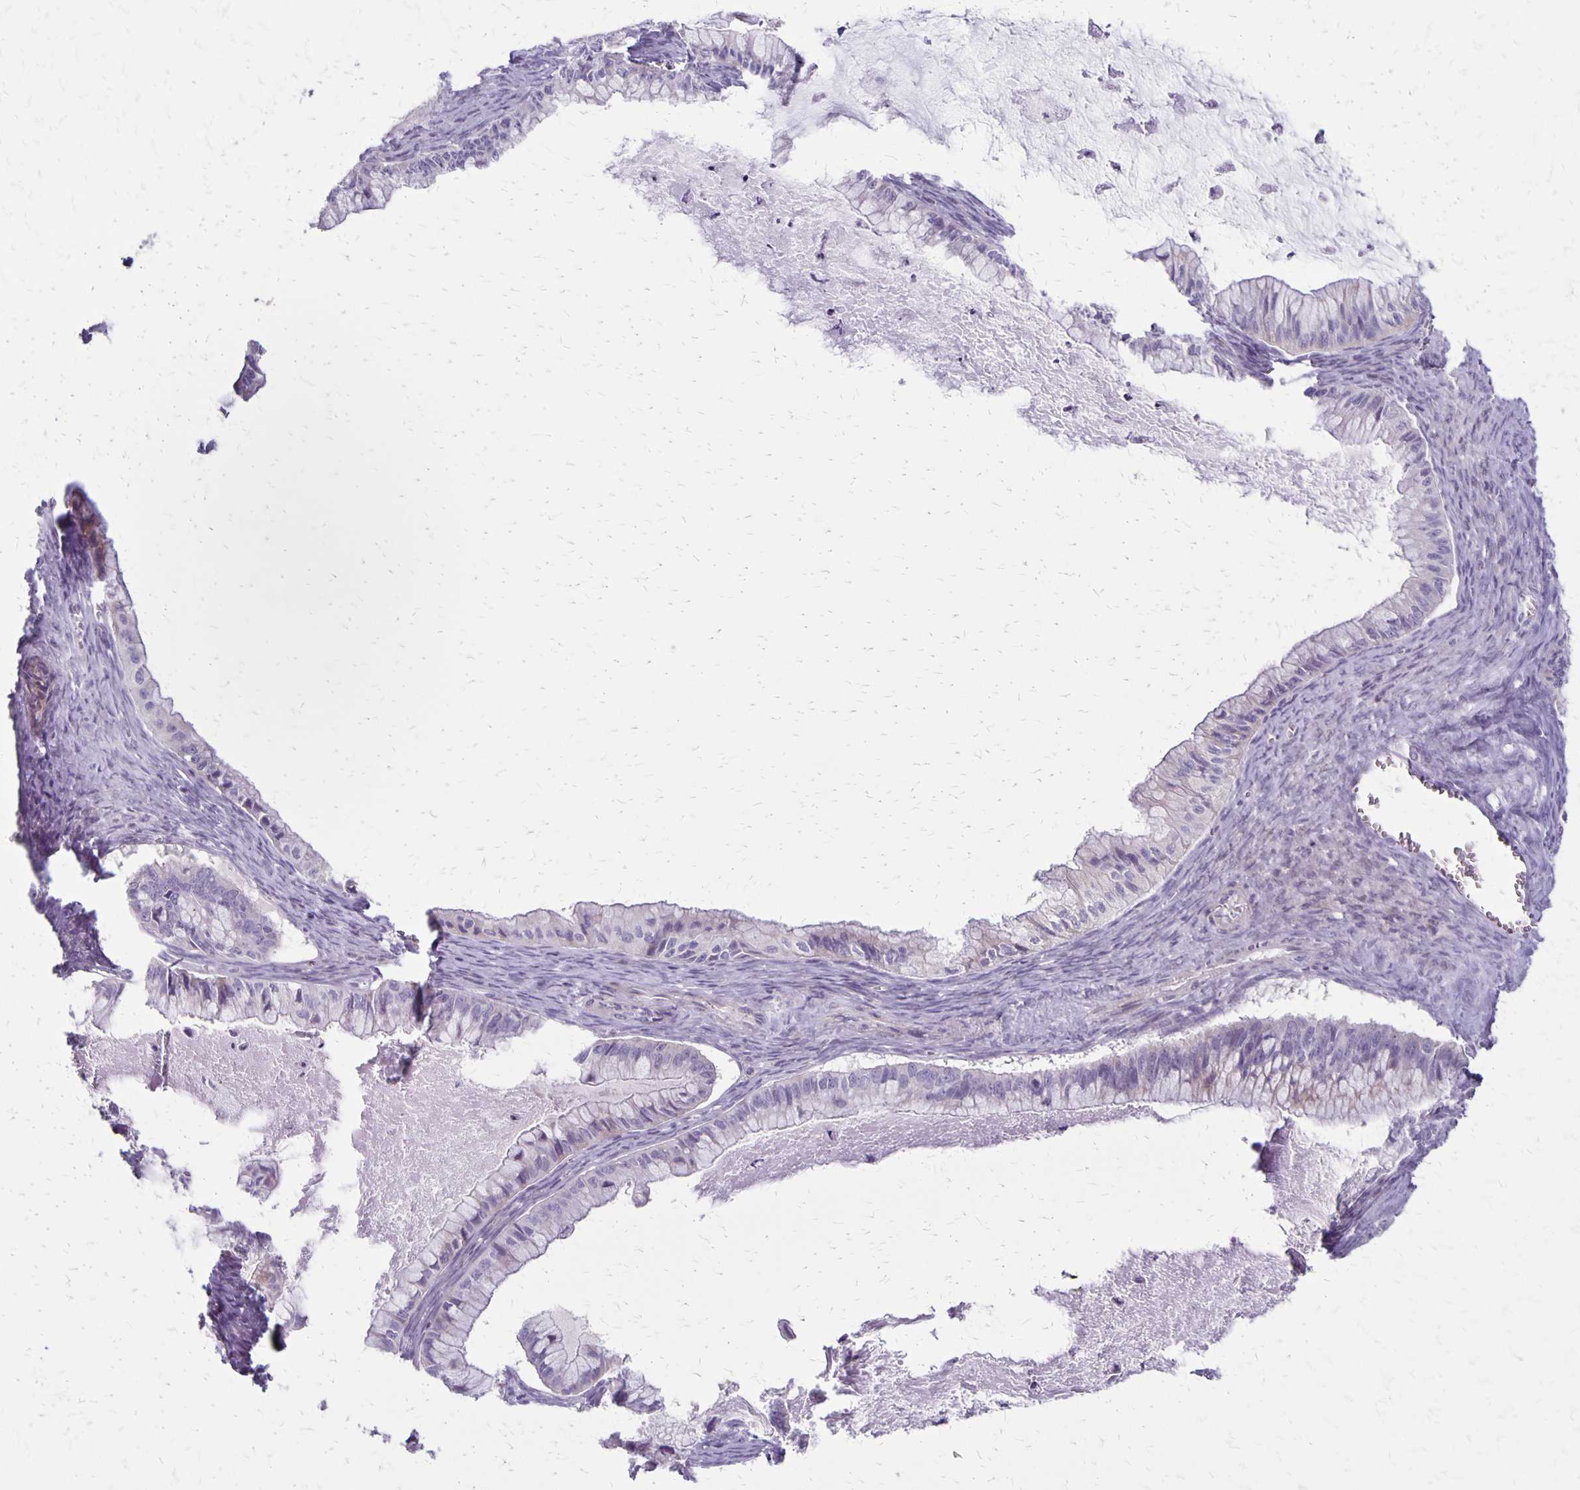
{"staining": {"intensity": "negative", "quantity": "none", "location": "none"}, "tissue": "ovarian cancer", "cell_type": "Tumor cells", "image_type": "cancer", "snomed": [{"axis": "morphology", "description": "Cystadenocarcinoma, mucinous, NOS"}, {"axis": "topography", "description": "Ovary"}], "caption": "IHC of human ovarian cancer exhibits no staining in tumor cells. Nuclei are stained in blue.", "gene": "HOMER1", "patient": {"sex": "female", "age": 72}}